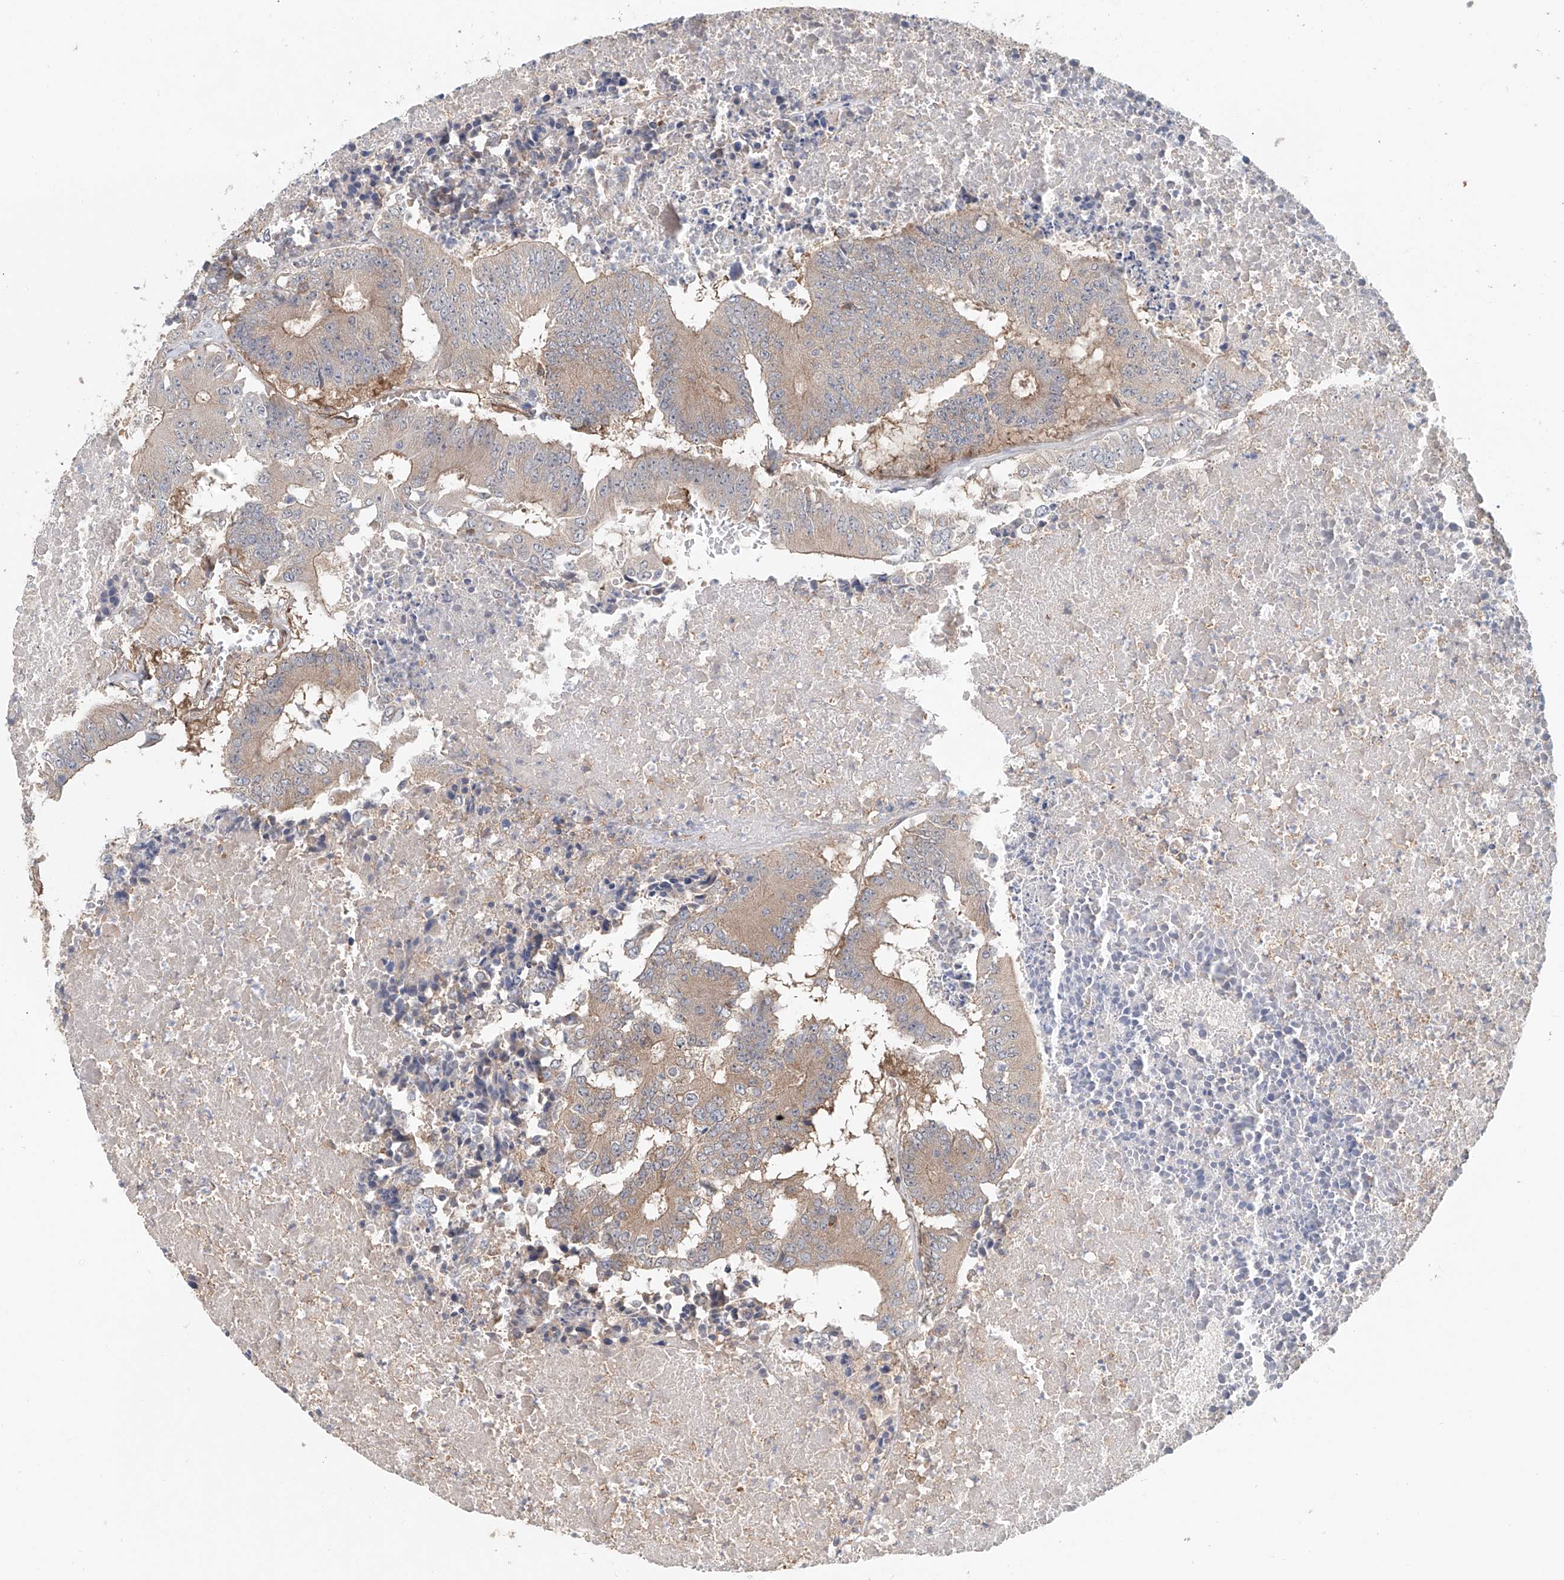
{"staining": {"intensity": "weak", "quantity": "25%-75%", "location": "cytoplasmic/membranous"}, "tissue": "colorectal cancer", "cell_type": "Tumor cells", "image_type": "cancer", "snomed": [{"axis": "morphology", "description": "Adenocarcinoma, NOS"}, {"axis": "topography", "description": "Colon"}], "caption": "Colorectal adenocarcinoma stained with immunohistochemistry (IHC) exhibits weak cytoplasmic/membranous positivity in about 25%-75% of tumor cells.", "gene": "FRYL", "patient": {"sex": "male", "age": 87}}